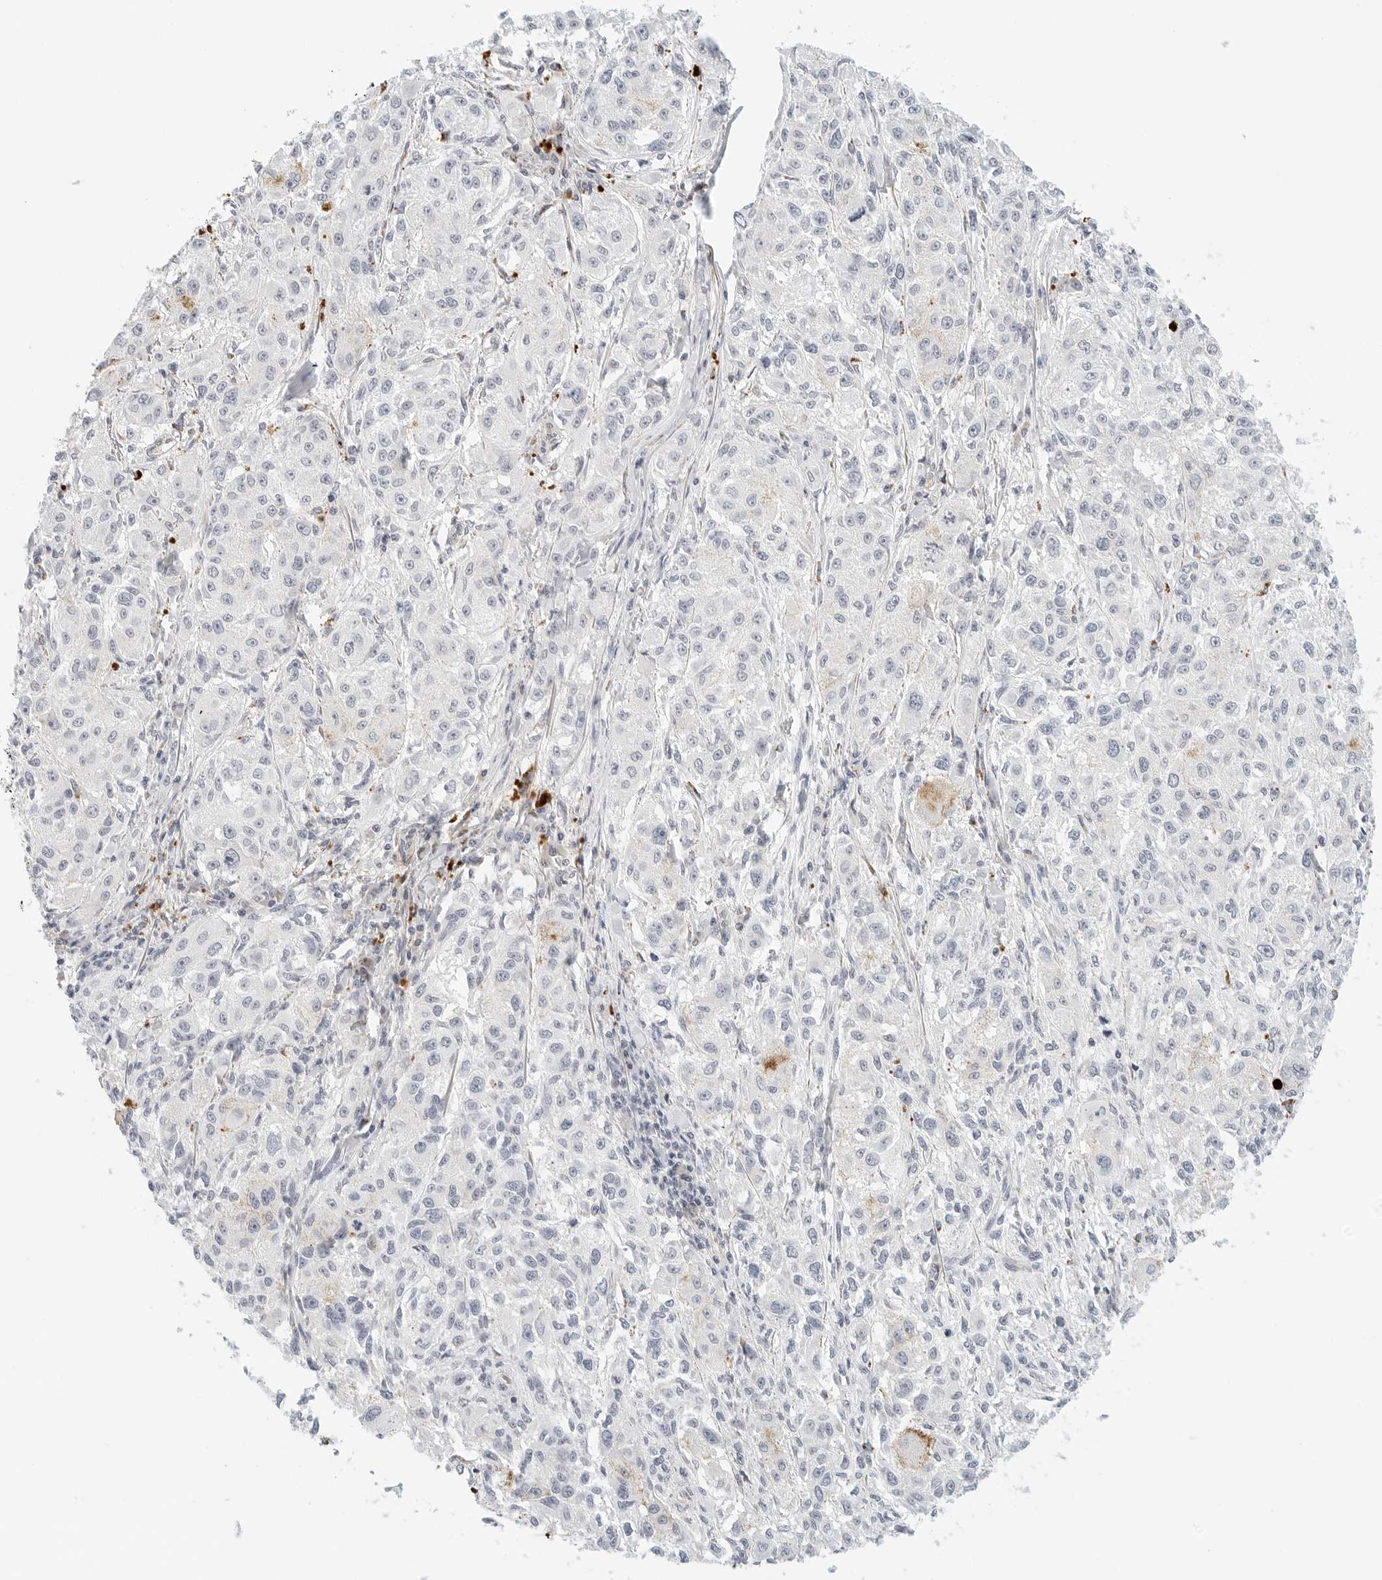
{"staining": {"intensity": "negative", "quantity": "none", "location": "none"}, "tissue": "melanoma", "cell_type": "Tumor cells", "image_type": "cancer", "snomed": [{"axis": "morphology", "description": "Necrosis, NOS"}, {"axis": "morphology", "description": "Malignant melanoma, NOS"}, {"axis": "topography", "description": "Skin"}], "caption": "A histopathology image of melanoma stained for a protein shows no brown staining in tumor cells. Brightfield microscopy of IHC stained with DAB (3,3'-diaminobenzidine) (brown) and hematoxylin (blue), captured at high magnification.", "gene": "PKDCC", "patient": {"sex": "female", "age": 87}}